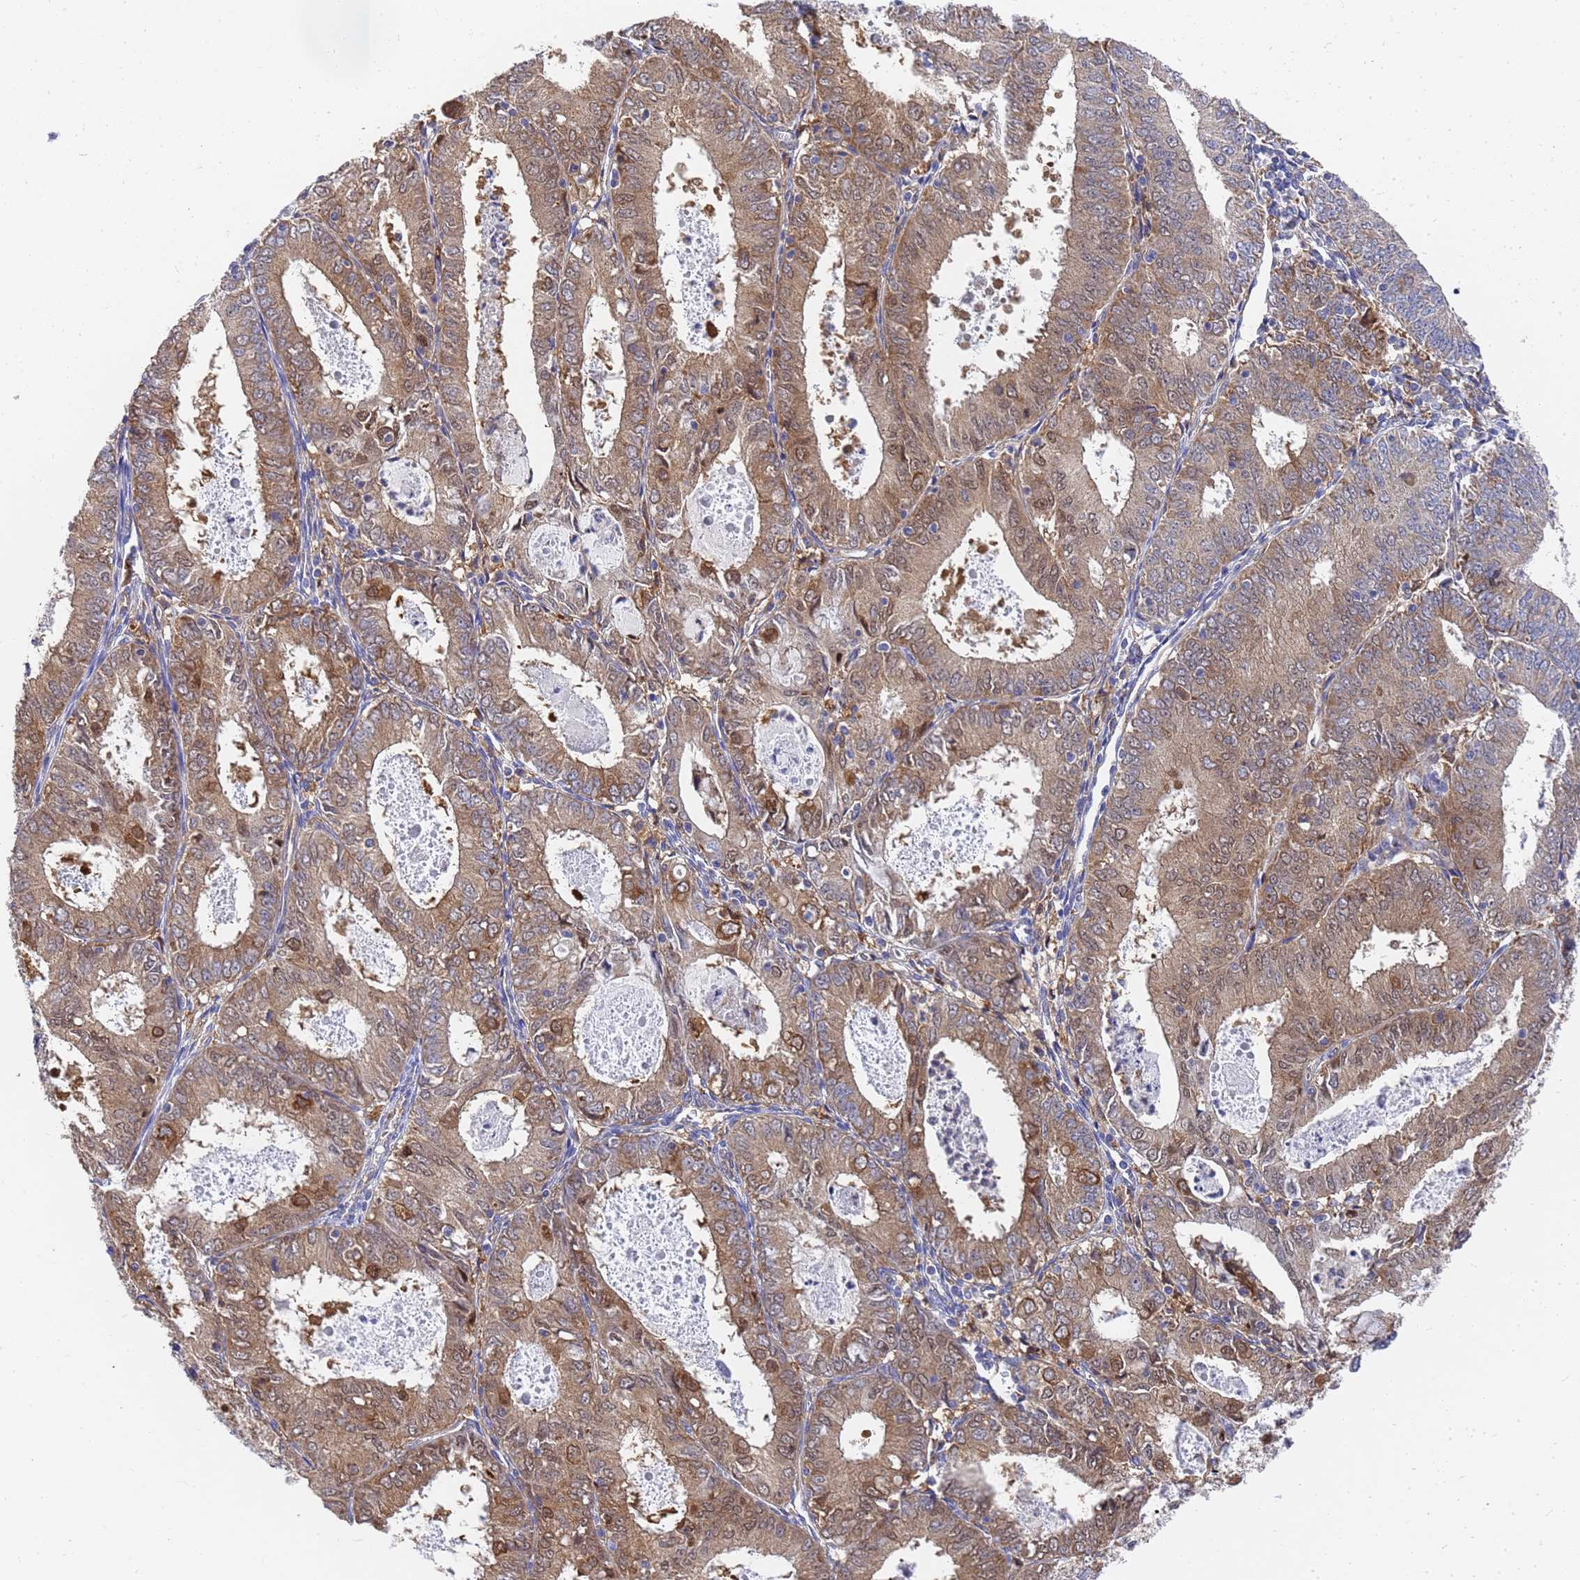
{"staining": {"intensity": "moderate", "quantity": ">75%", "location": "cytoplasmic/membranous"}, "tissue": "endometrial cancer", "cell_type": "Tumor cells", "image_type": "cancer", "snomed": [{"axis": "morphology", "description": "Adenocarcinoma, NOS"}, {"axis": "topography", "description": "Endometrium"}], "caption": "Tumor cells show moderate cytoplasmic/membranous expression in about >75% of cells in endometrial adenocarcinoma.", "gene": "SLC35E2B", "patient": {"sex": "female", "age": 57}}